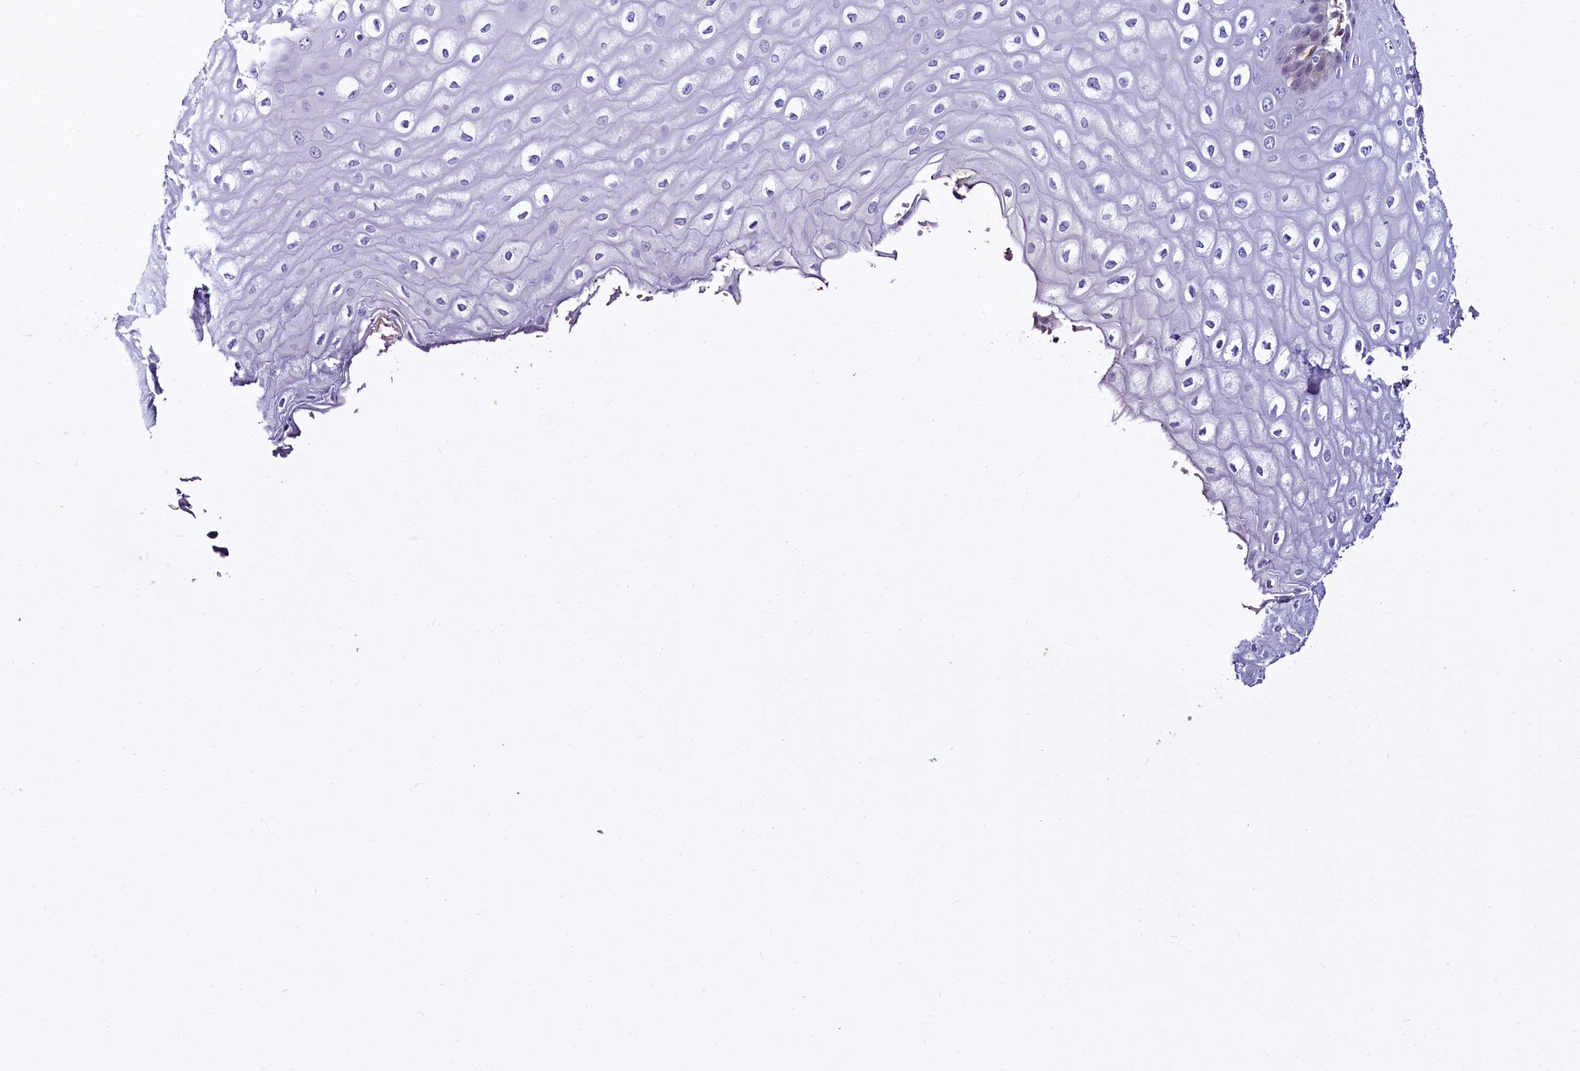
{"staining": {"intensity": "weak", "quantity": "<25%", "location": "cytoplasmic/membranous"}, "tissue": "esophagus", "cell_type": "Squamous epithelial cells", "image_type": "normal", "snomed": [{"axis": "morphology", "description": "Normal tissue, NOS"}, {"axis": "topography", "description": "Esophagus"}], "caption": "Immunohistochemistry image of unremarkable esophagus stained for a protein (brown), which displays no staining in squamous epithelial cells.", "gene": "STXBP1", "patient": {"sex": "male", "age": 60}}